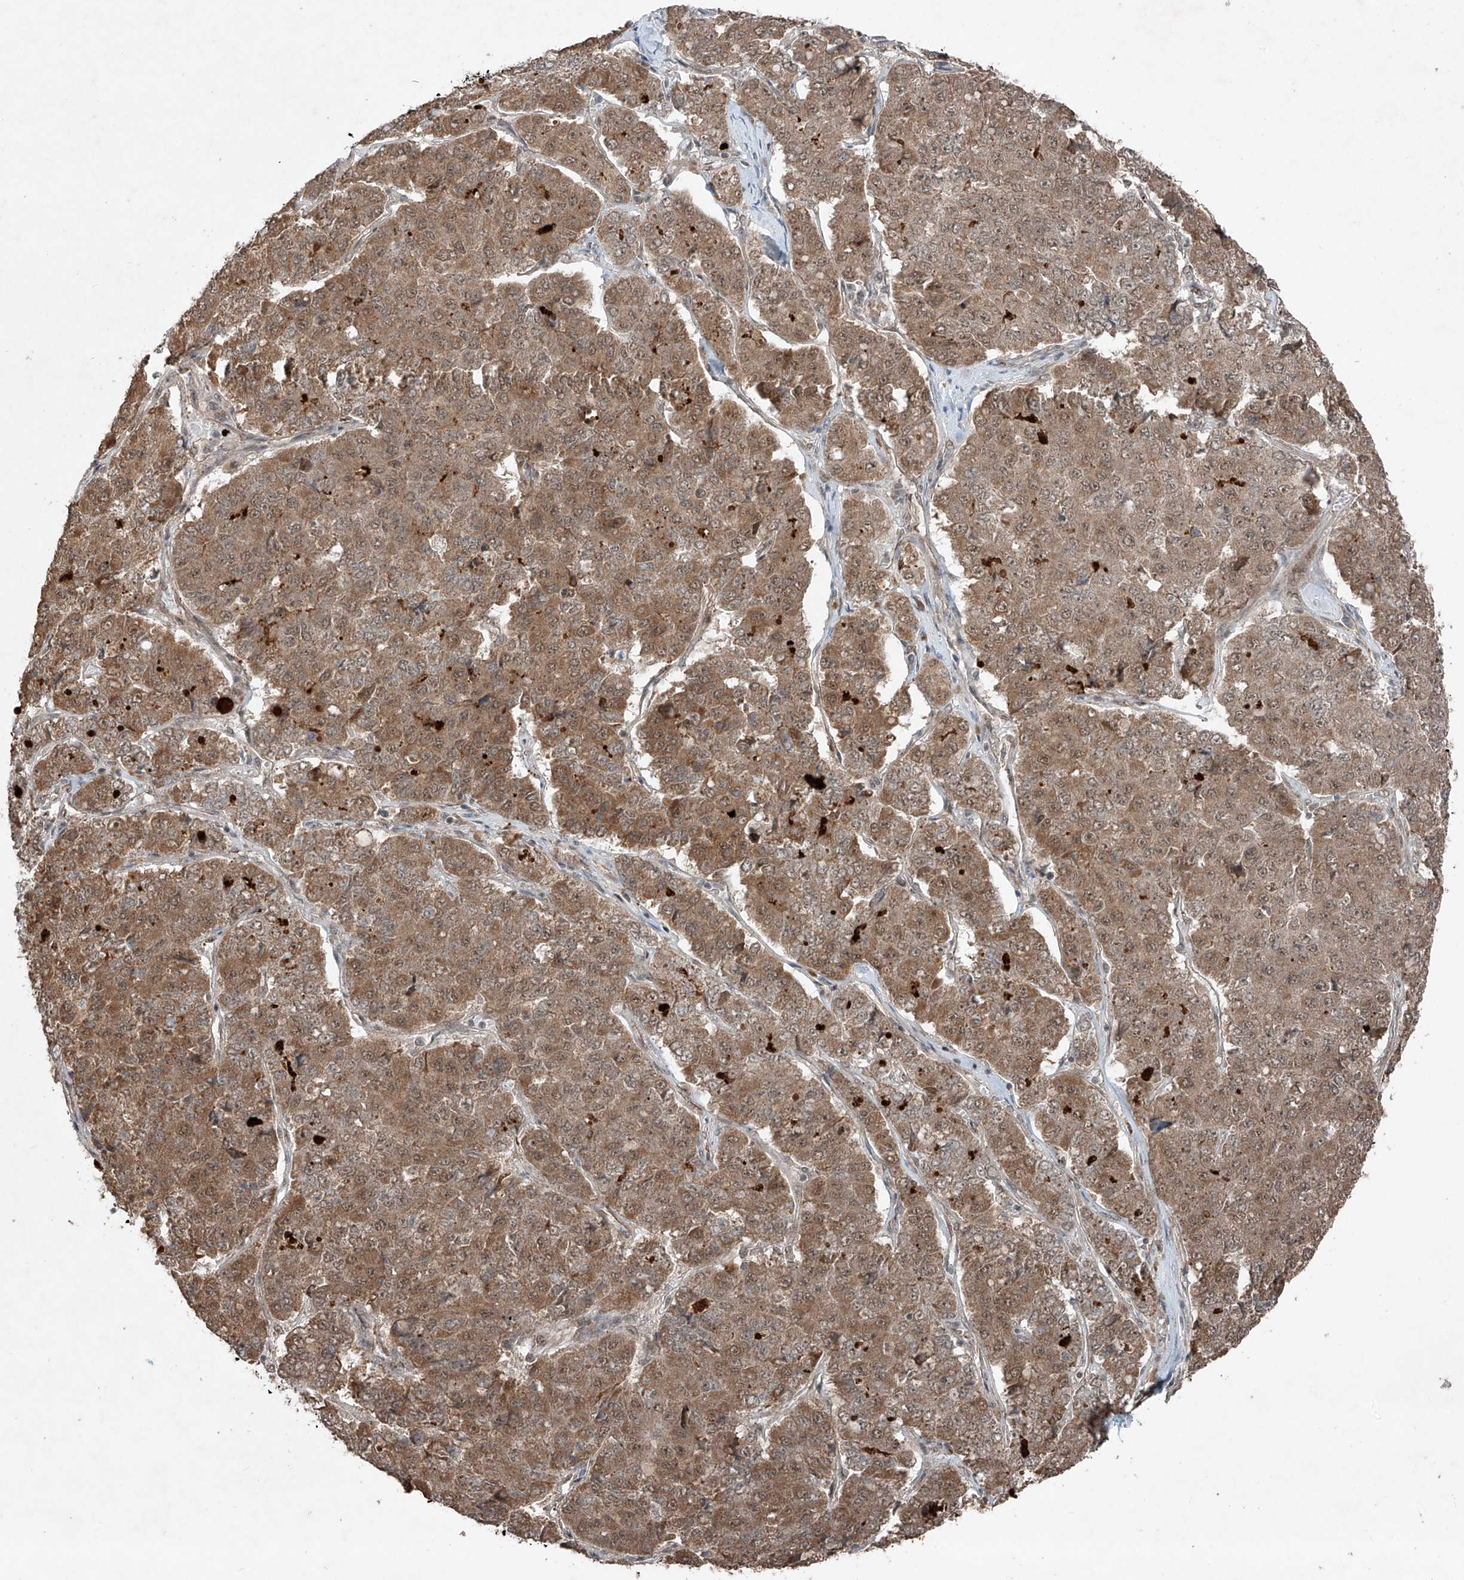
{"staining": {"intensity": "moderate", "quantity": ">75%", "location": "cytoplasmic/membranous"}, "tissue": "pancreatic cancer", "cell_type": "Tumor cells", "image_type": "cancer", "snomed": [{"axis": "morphology", "description": "Adenocarcinoma, NOS"}, {"axis": "topography", "description": "Pancreas"}], "caption": "This histopathology image demonstrates immunohistochemistry staining of human pancreatic cancer, with medium moderate cytoplasmic/membranous expression in about >75% of tumor cells.", "gene": "ZNF620", "patient": {"sex": "male", "age": 50}}